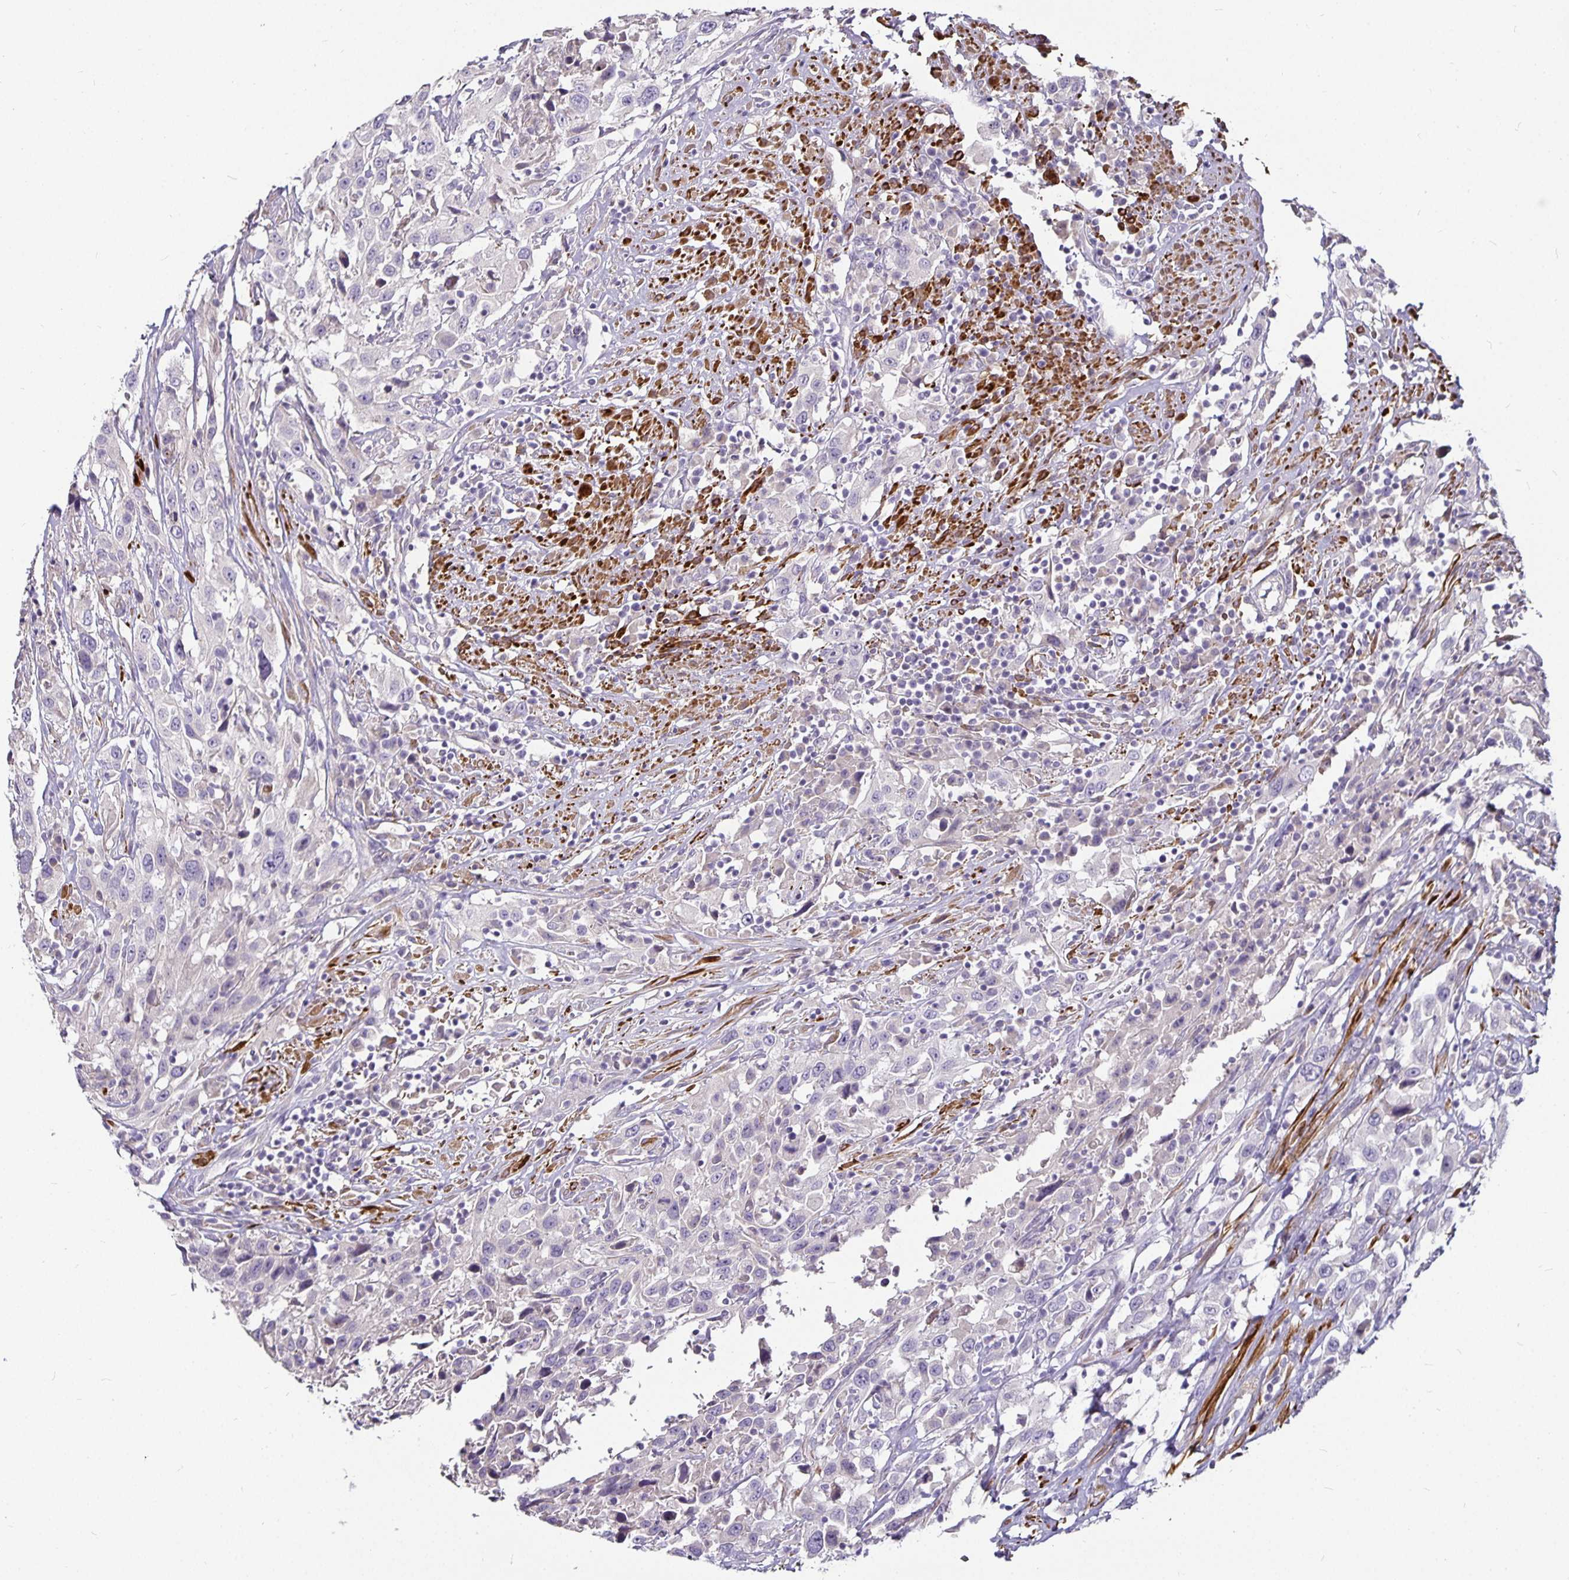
{"staining": {"intensity": "negative", "quantity": "none", "location": "none"}, "tissue": "urothelial cancer", "cell_type": "Tumor cells", "image_type": "cancer", "snomed": [{"axis": "morphology", "description": "Urothelial carcinoma, High grade"}, {"axis": "topography", "description": "Urinary bladder"}], "caption": "Urothelial cancer stained for a protein using immunohistochemistry reveals no positivity tumor cells.", "gene": "CA12", "patient": {"sex": "male", "age": 61}}